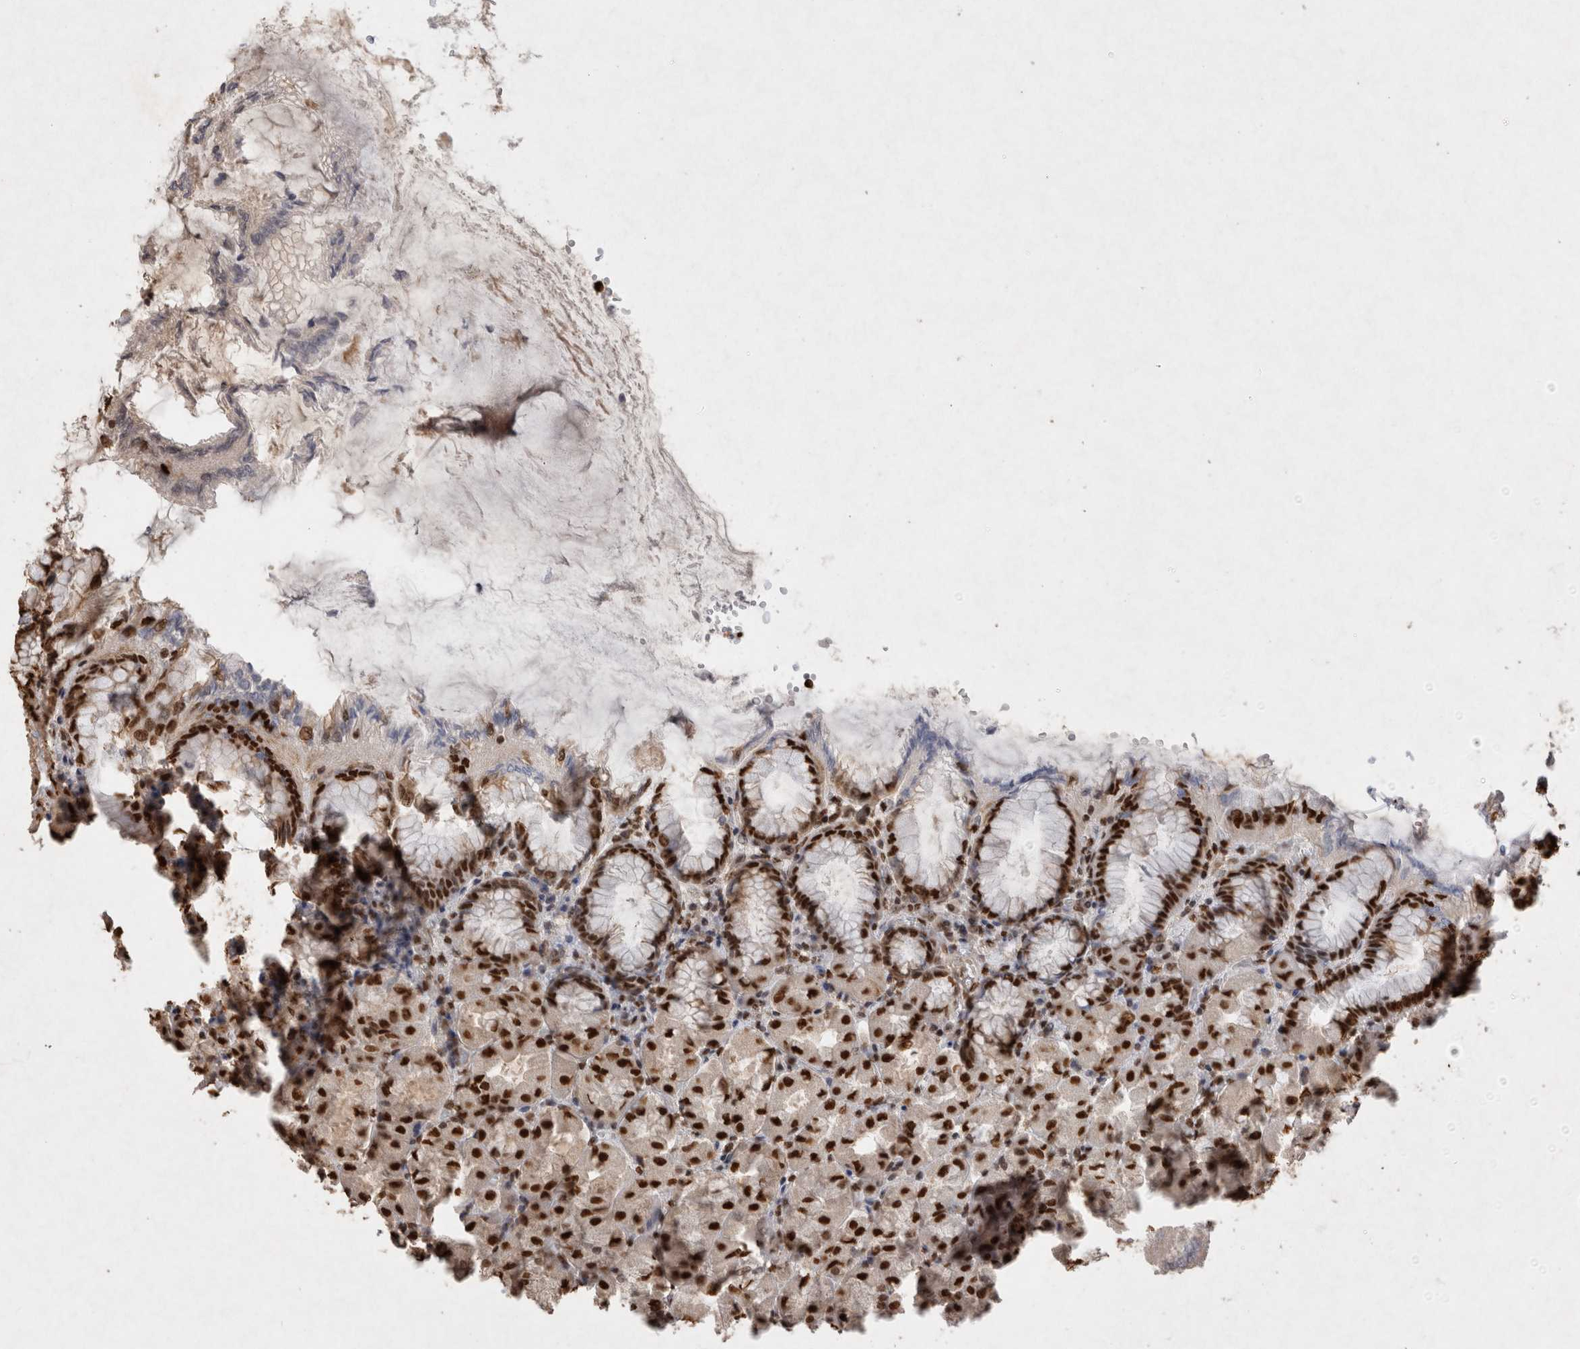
{"staining": {"intensity": "strong", "quantity": ">75%", "location": "nuclear"}, "tissue": "stomach", "cell_type": "Glandular cells", "image_type": "normal", "snomed": [{"axis": "morphology", "description": "Normal tissue, NOS"}, {"axis": "topography", "description": "Stomach, upper"}], "caption": "IHC photomicrograph of benign stomach: stomach stained using immunohistochemistry (IHC) demonstrates high levels of strong protein expression localized specifically in the nuclear of glandular cells, appearing as a nuclear brown color.", "gene": "HDGF", "patient": {"sex": "female", "age": 56}}